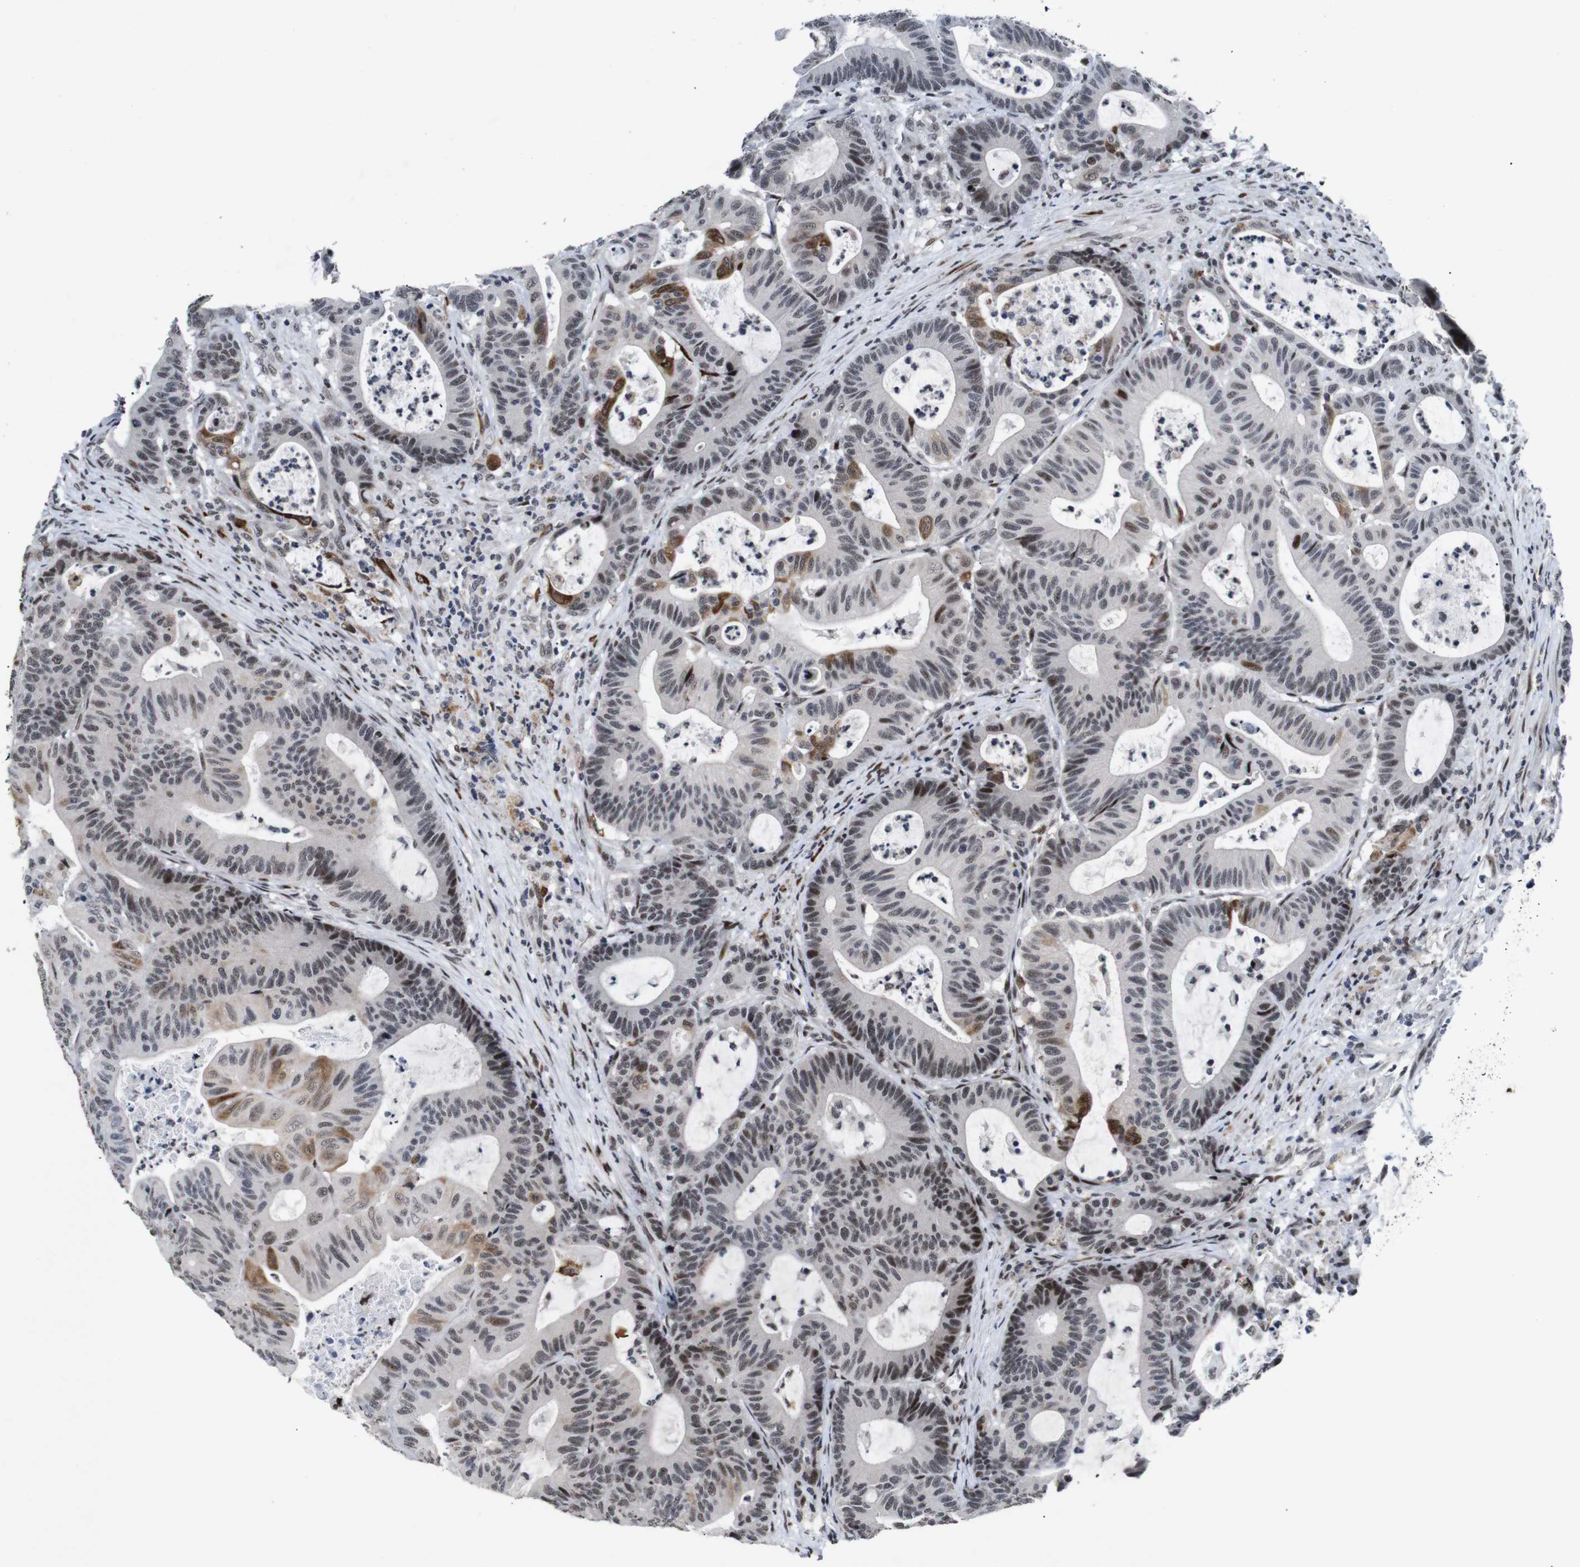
{"staining": {"intensity": "strong", "quantity": "<25%", "location": "cytoplasmic/membranous,nuclear"}, "tissue": "colorectal cancer", "cell_type": "Tumor cells", "image_type": "cancer", "snomed": [{"axis": "morphology", "description": "Adenocarcinoma, NOS"}, {"axis": "topography", "description": "Colon"}], "caption": "Protein staining shows strong cytoplasmic/membranous and nuclear positivity in approximately <25% of tumor cells in adenocarcinoma (colorectal).", "gene": "EIF4G1", "patient": {"sex": "female", "age": 84}}